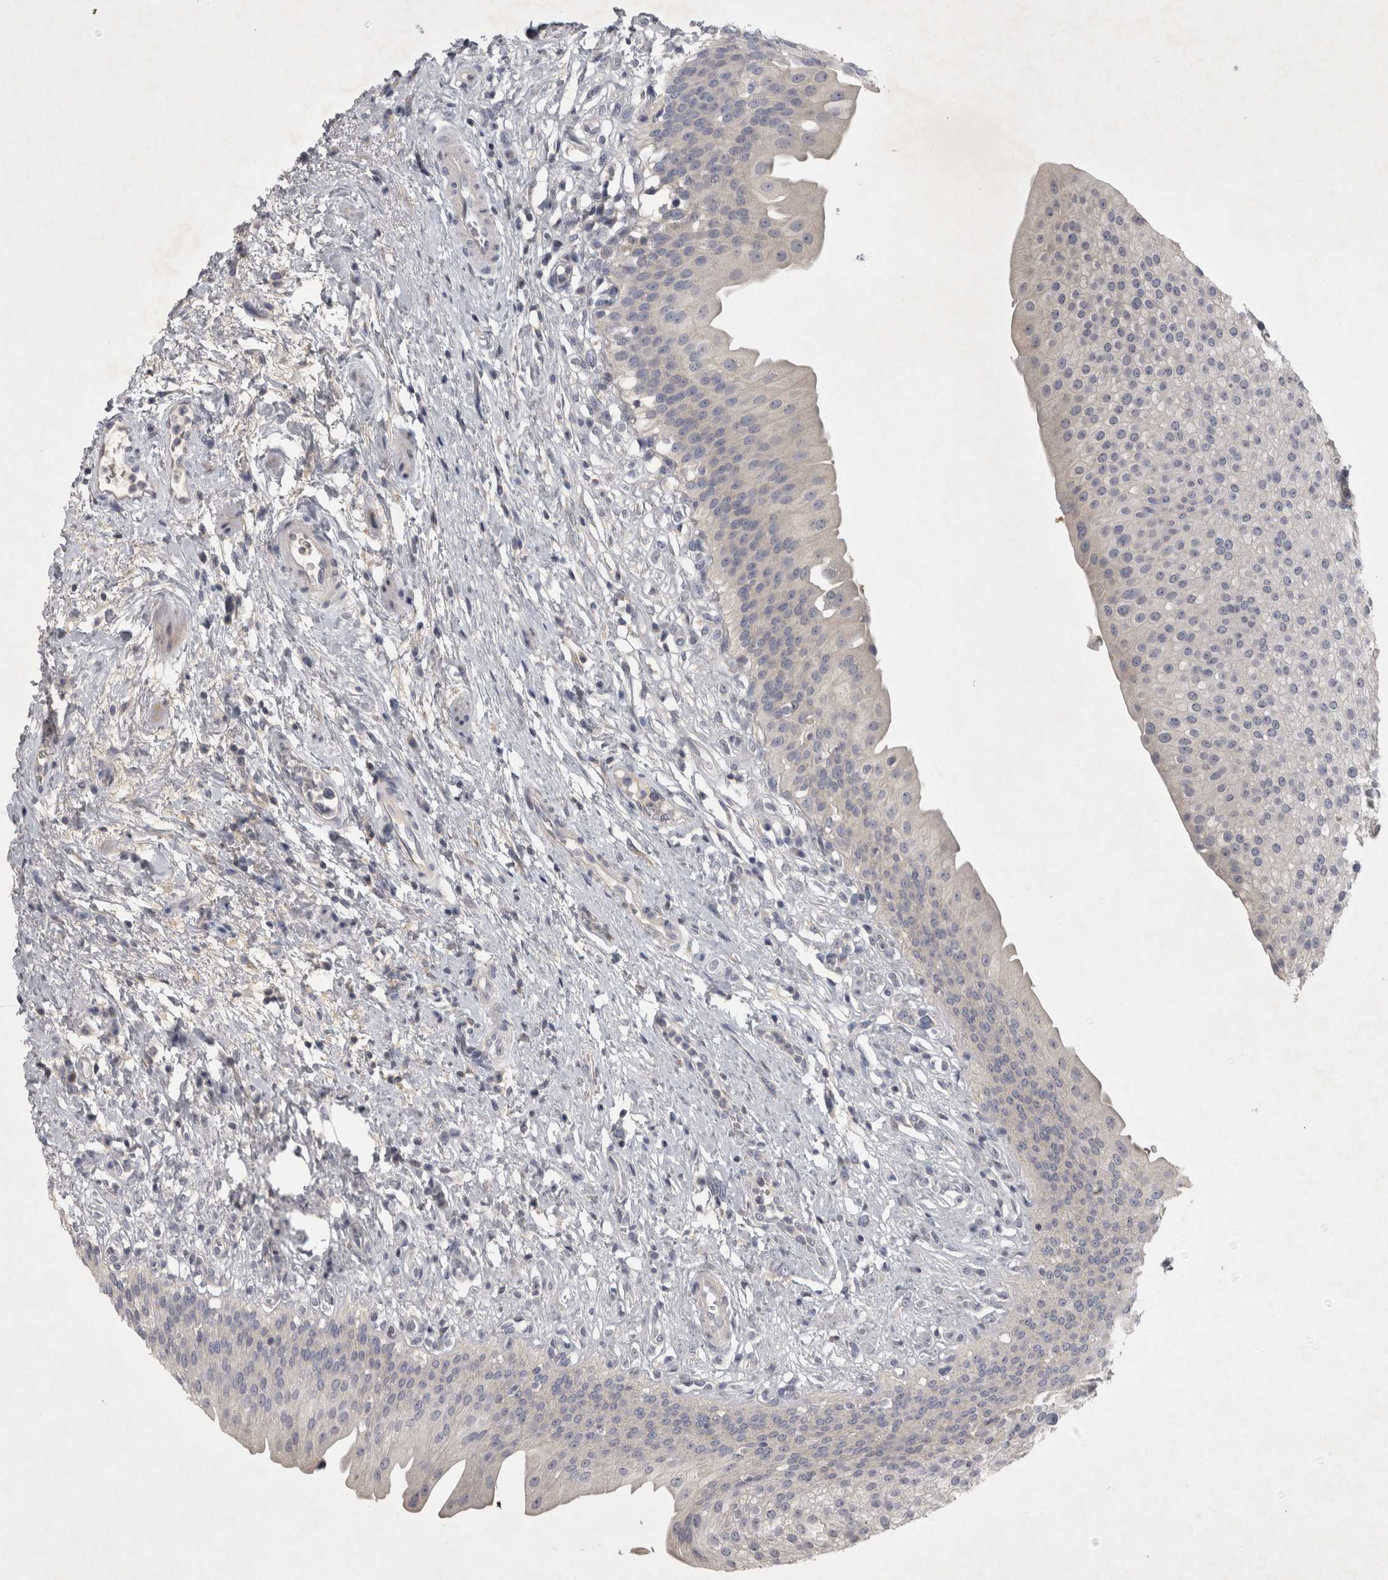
{"staining": {"intensity": "negative", "quantity": "none", "location": "none"}, "tissue": "urothelial cancer", "cell_type": "Tumor cells", "image_type": "cancer", "snomed": [{"axis": "morphology", "description": "Normal tissue, NOS"}, {"axis": "morphology", "description": "Urothelial carcinoma, Low grade"}, {"axis": "topography", "description": "Smooth muscle"}, {"axis": "topography", "description": "Urinary bladder"}], "caption": "High magnification brightfield microscopy of low-grade urothelial carcinoma stained with DAB (3,3'-diaminobenzidine) (brown) and counterstained with hematoxylin (blue): tumor cells show no significant positivity.", "gene": "ENPP7", "patient": {"sex": "male", "age": 60}}